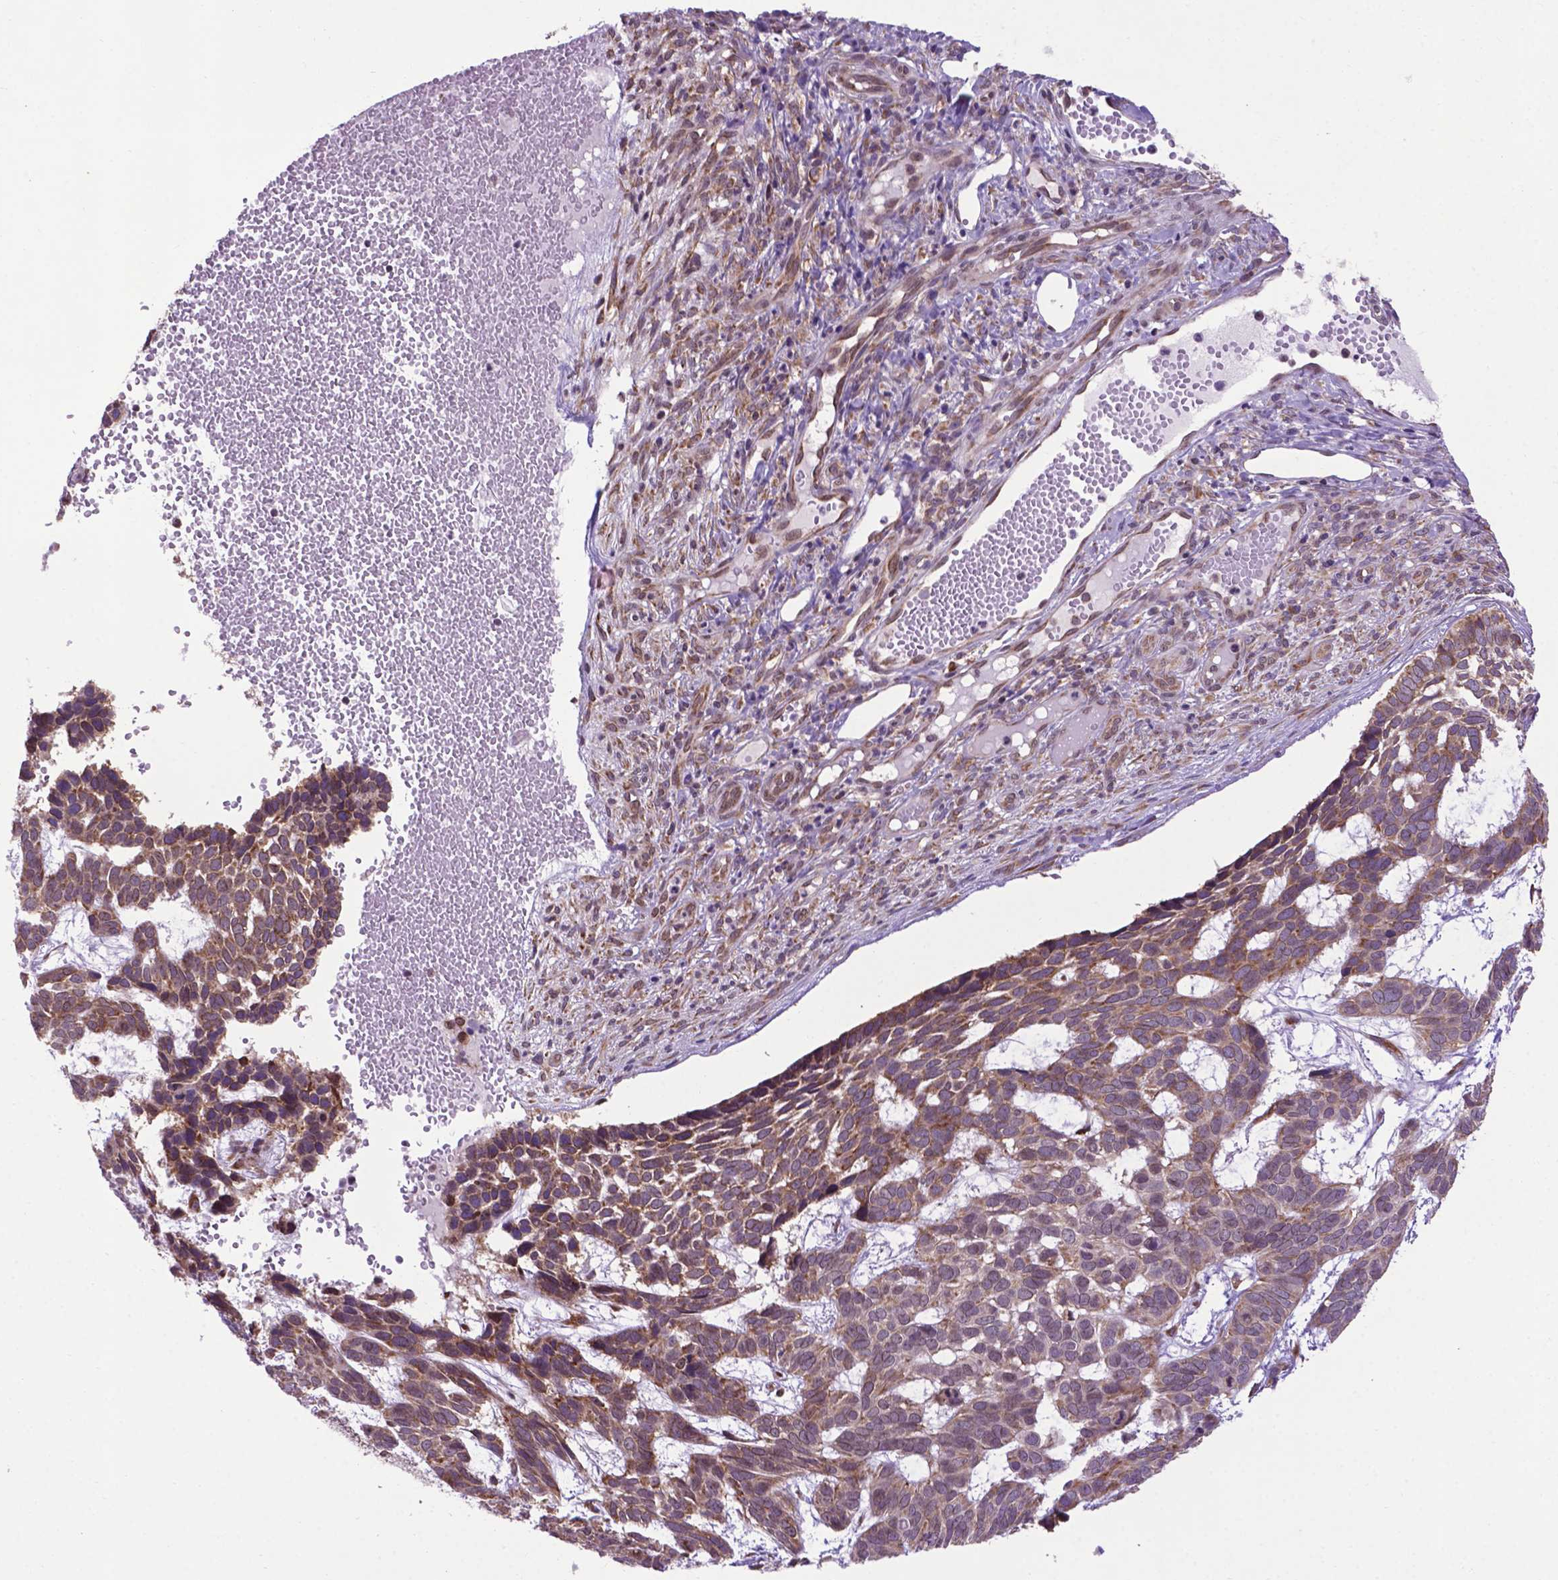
{"staining": {"intensity": "moderate", "quantity": ">75%", "location": "cytoplasmic/membranous,nuclear"}, "tissue": "skin cancer", "cell_type": "Tumor cells", "image_type": "cancer", "snomed": [{"axis": "morphology", "description": "Basal cell carcinoma"}, {"axis": "topography", "description": "Skin"}], "caption": "High-power microscopy captured an immunohistochemistry histopathology image of skin basal cell carcinoma, revealing moderate cytoplasmic/membranous and nuclear staining in approximately >75% of tumor cells.", "gene": "WDR83OS", "patient": {"sex": "male", "age": 78}}